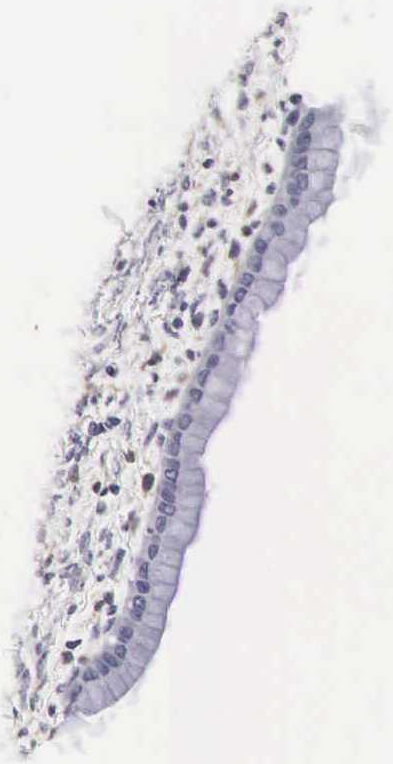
{"staining": {"intensity": "negative", "quantity": "none", "location": "none"}, "tissue": "ovarian cancer", "cell_type": "Tumor cells", "image_type": "cancer", "snomed": [{"axis": "morphology", "description": "Cystadenocarcinoma, mucinous, NOS"}, {"axis": "topography", "description": "Ovary"}], "caption": "The image shows no significant staining in tumor cells of ovarian cancer (mucinous cystadenocarcinoma).", "gene": "RNASE6", "patient": {"sex": "female", "age": 25}}